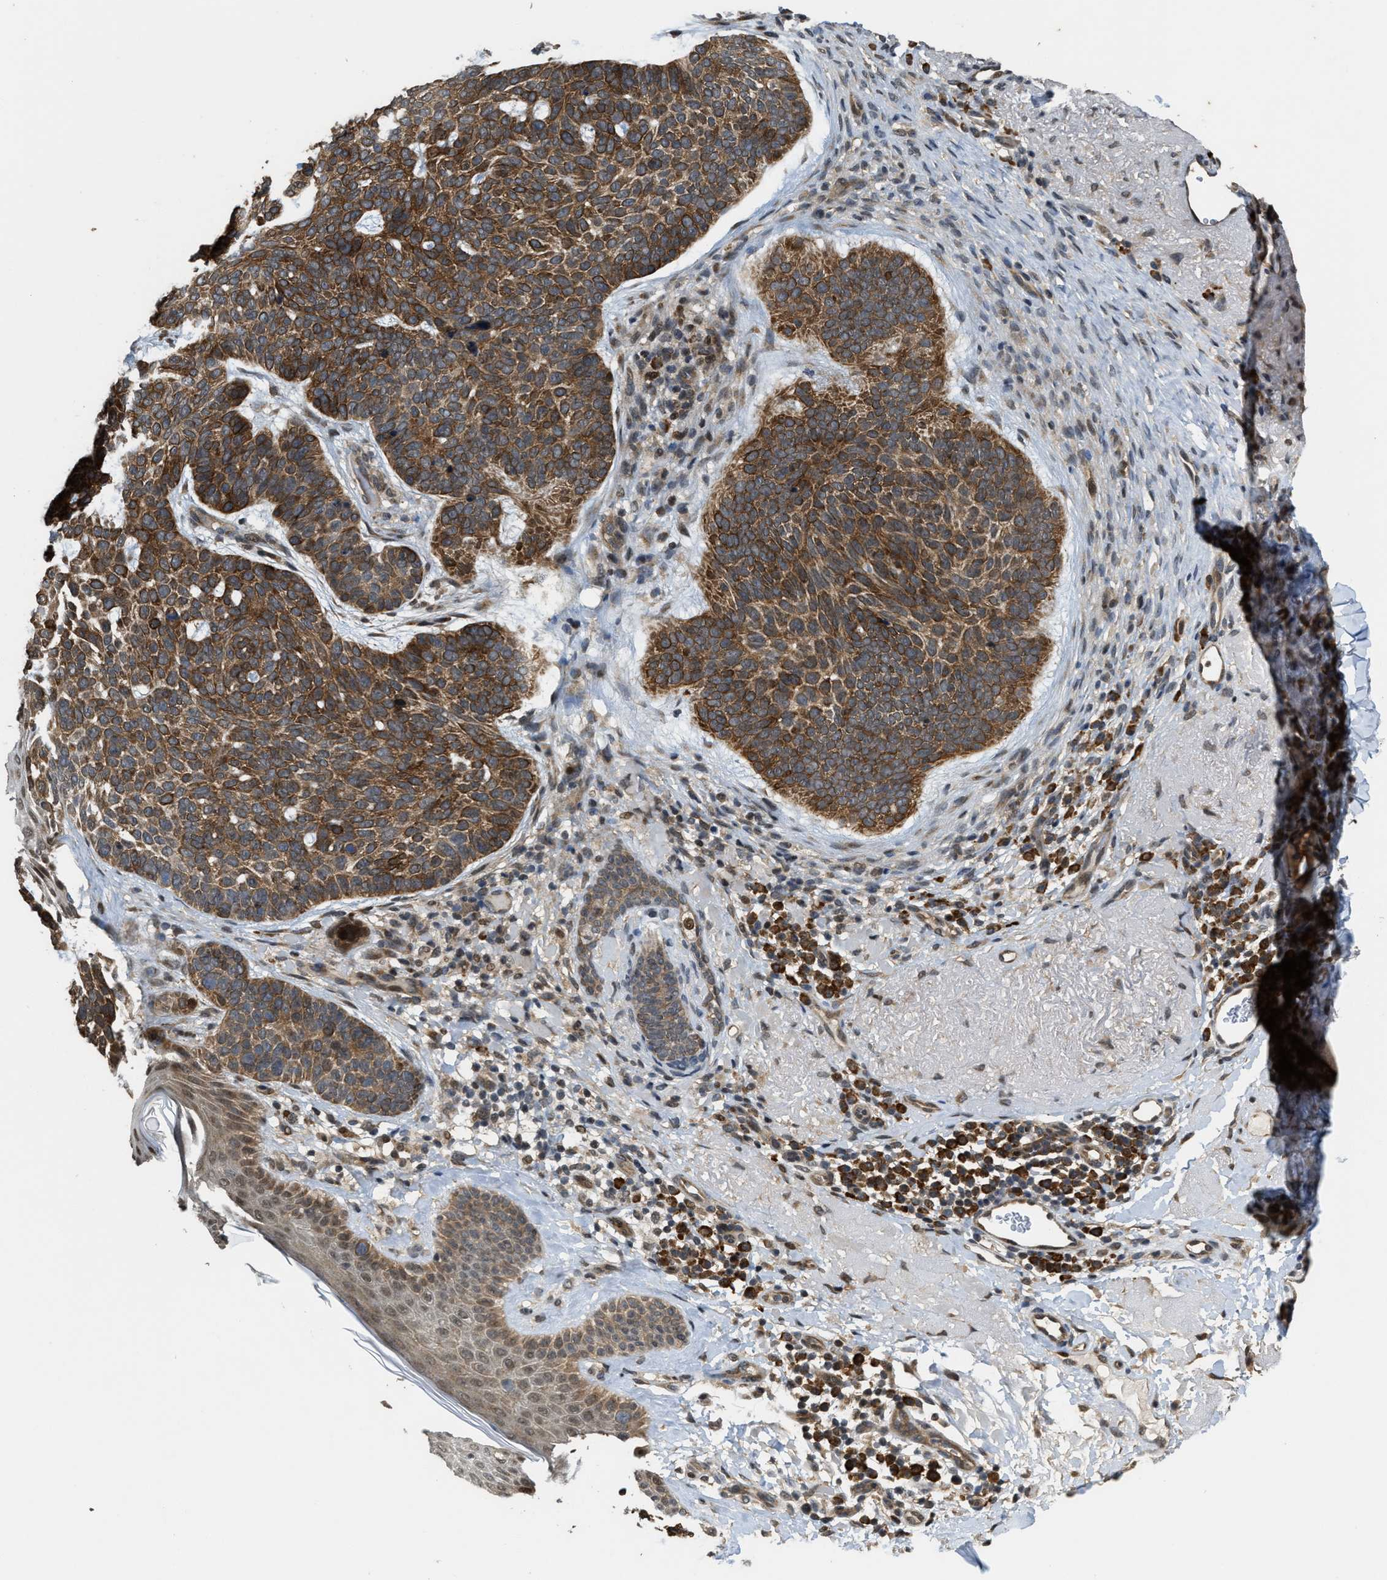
{"staining": {"intensity": "moderate", "quantity": ">75%", "location": "cytoplasmic/membranous"}, "tissue": "skin cancer", "cell_type": "Tumor cells", "image_type": "cancer", "snomed": [{"axis": "morphology", "description": "Basal cell carcinoma"}, {"axis": "topography", "description": "Skin"}, {"axis": "topography", "description": "Skin of head"}], "caption": "Skin cancer (basal cell carcinoma) stained with a brown dye demonstrates moderate cytoplasmic/membranous positive staining in approximately >75% of tumor cells.", "gene": "SERTAD2", "patient": {"sex": "female", "age": 85}}